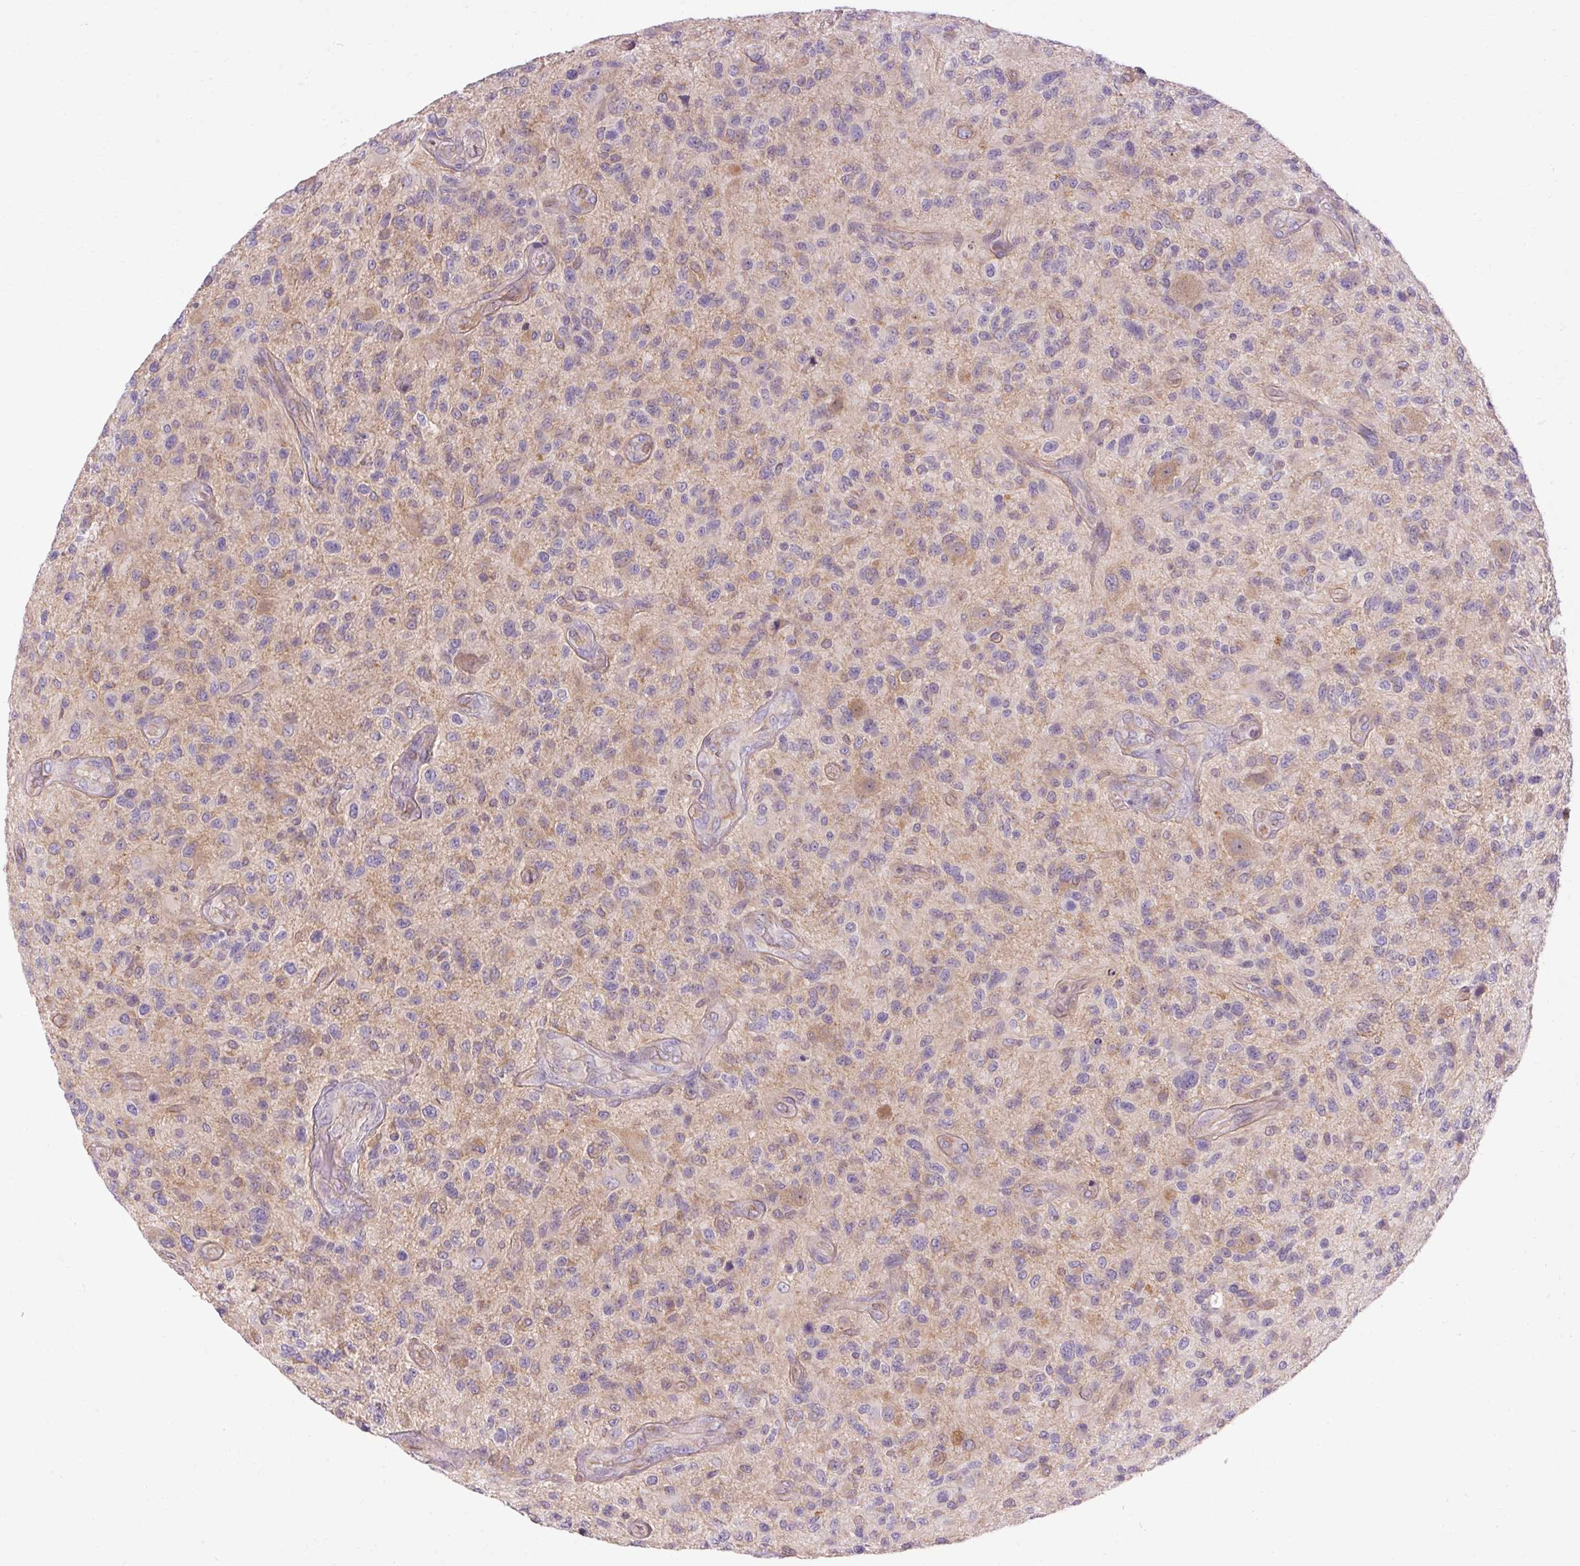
{"staining": {"intensity": "weak", "quantity": "<25%", "location": "cytoplasmic/membranous"}, "tissue": "glioma", "cell_type": "Tumor cells", "image_type": "cancer", "snomed": [{"axis": "morphology", "description": "Glioma, malignant, High grade"}, {"axis": "topography", "description": "Brain"}], "caption": "Protein analysis of glioma shows no significant expression in tumor cells. The staining is performed using DAB (3,3'-diaminobenzidine) brown chromogen with nuclei counter-stained in using hematoxylin.", "gene": "TM6SF1", "patient": {"sex": "male", "age": 47}}